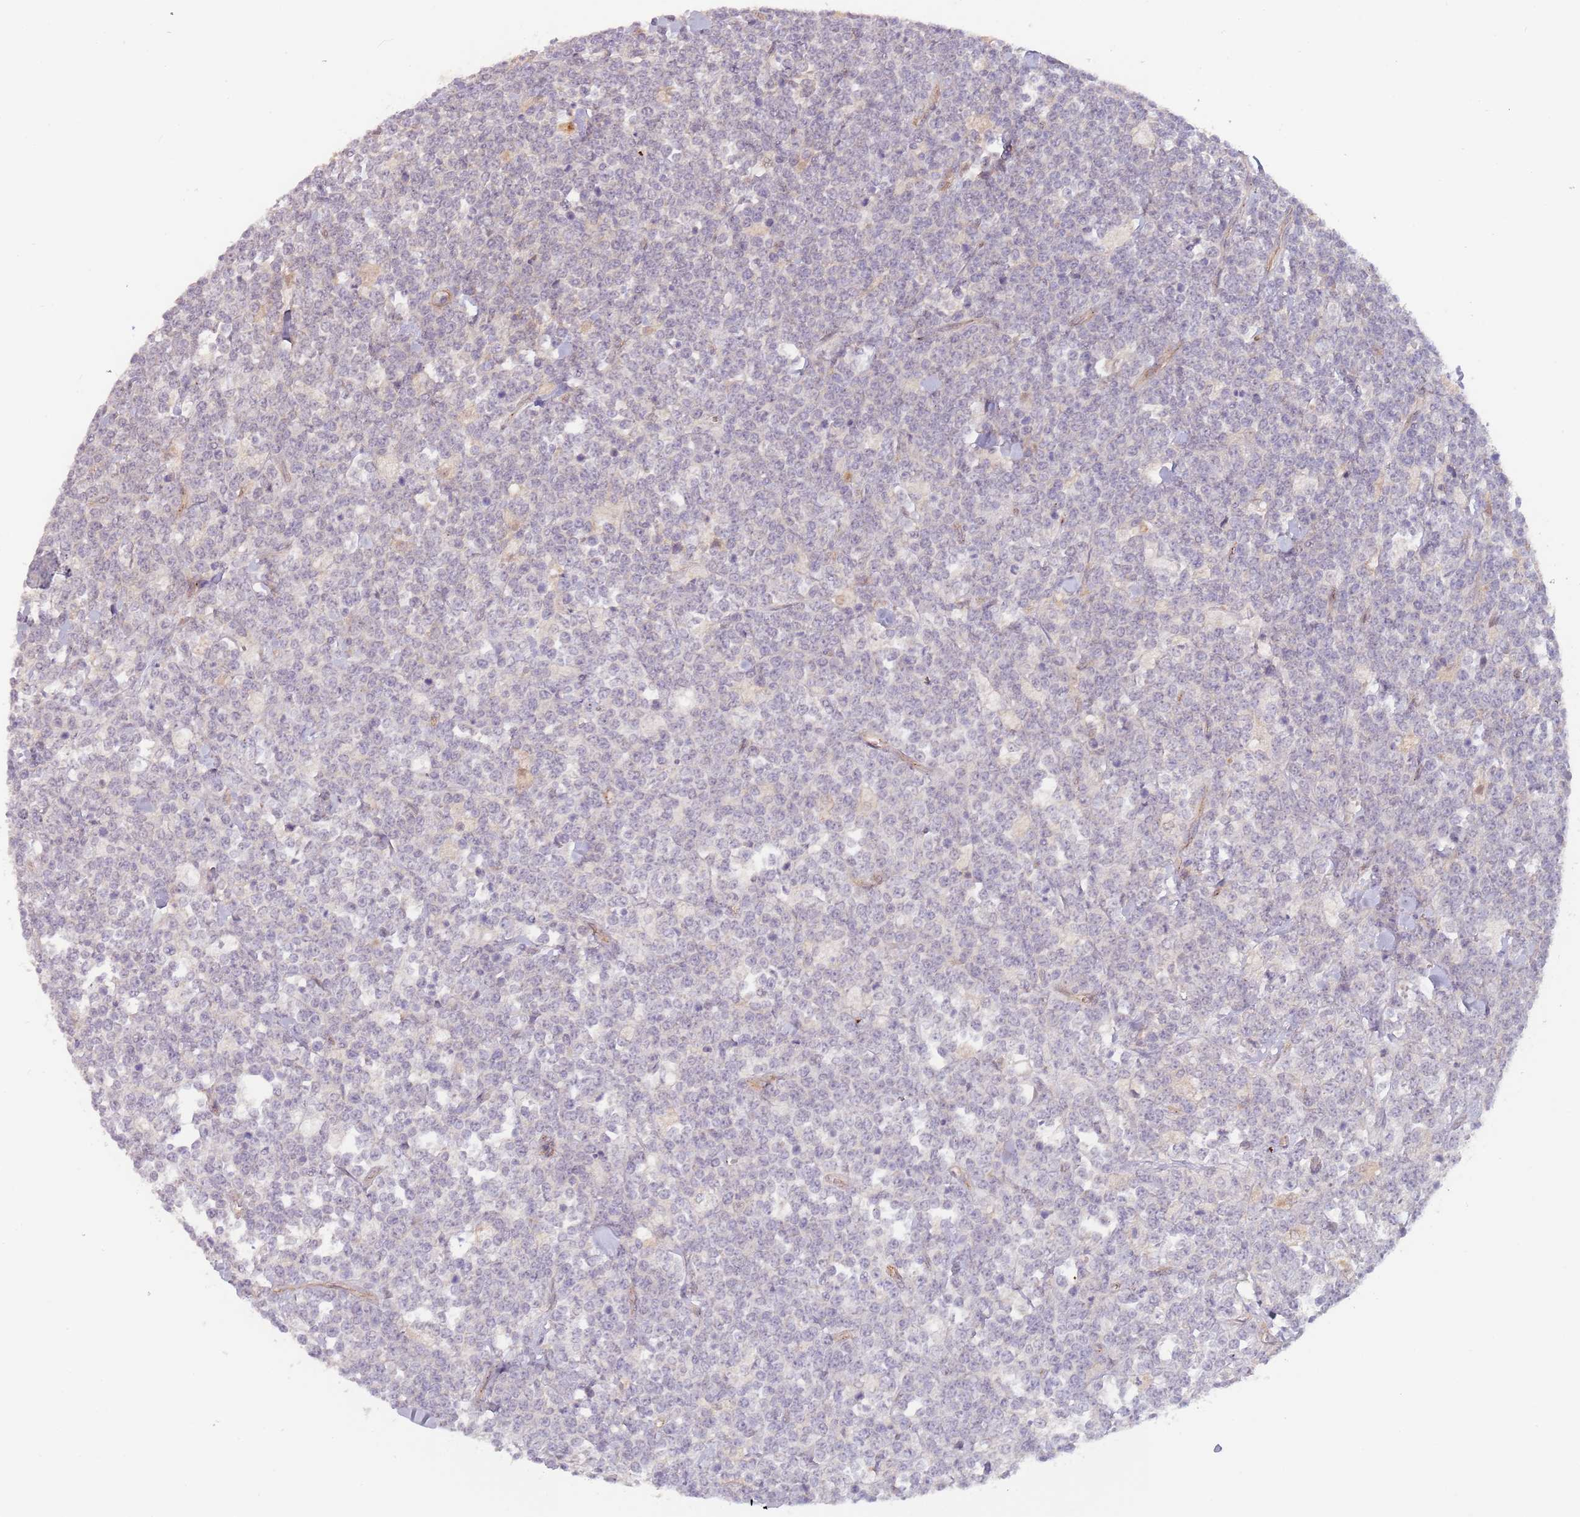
{"staining": {"intensity": "negative", "quantity": "none", "location": "none"}, "tissue": "lymphoma", "cell_type": "Tumor cells", "image_type": "cancer", "snomed": [{"axis": "morphology", "description": "Malignant lymphoma, non-Hodgkin's type, High grade"}, {"axis": "topography", "description": "Small intestine"}], "caption": "High power microscopy photomicrograph of an immunohistochemistry histopathology image of malignant lymphoma, non-Hodgkin's type (high-grade), revealing no significant positivity in tumor cells.", "gene": "SAV1", "patient": {"sex": "male", "age": 8}}